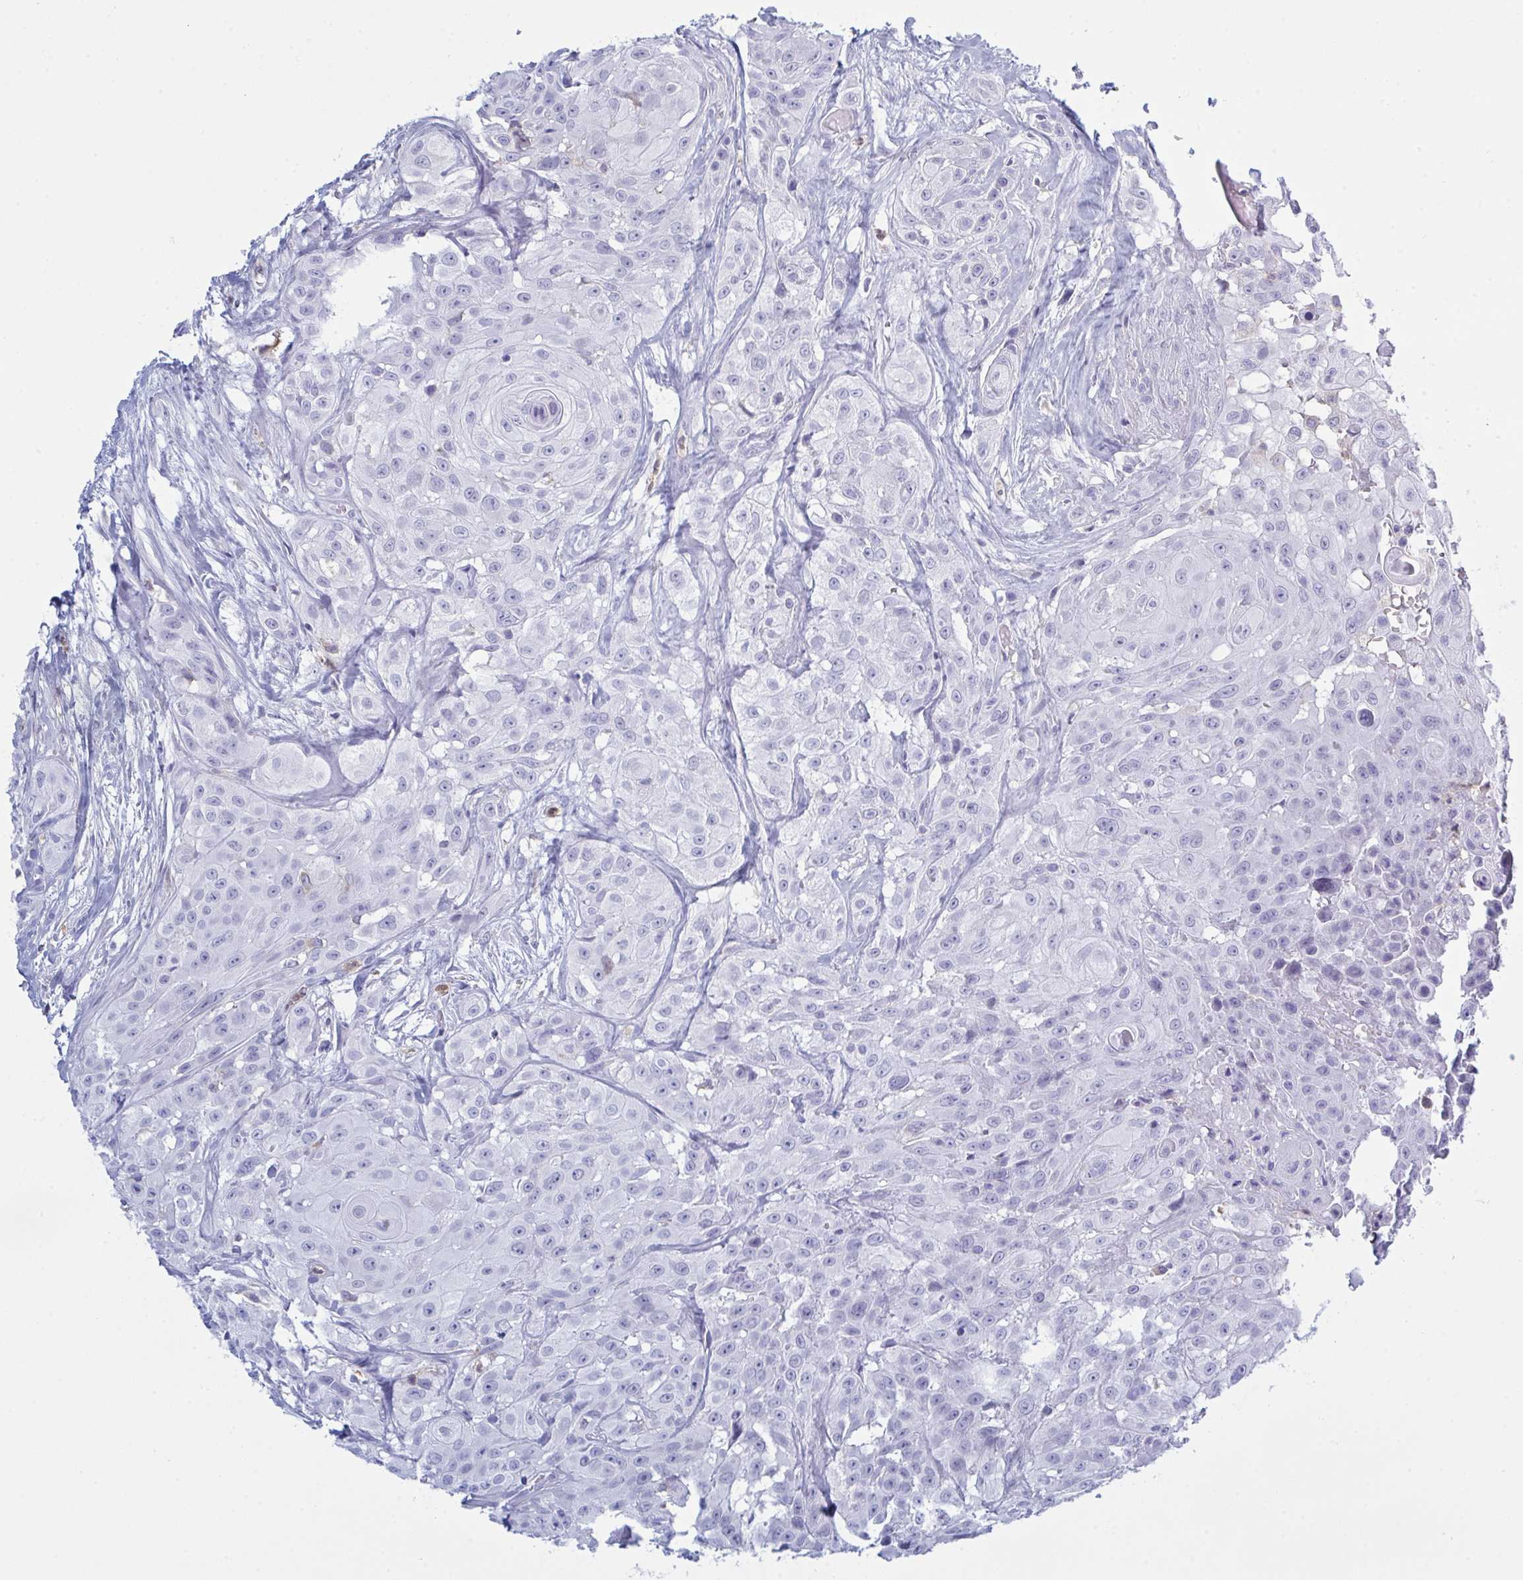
{"staining": {"intensity": "negative", "quantity": "none", "location": "none"}, "tissue": "head and neck cancer", "cell_type": "Tumor cells", "image_type": "cancer", "snomed": [{"axis": "morphology", "description": "Squamous cell carcinoma, NOS"}, {"axis": "topography", "description": "Head-Neck"}], "caption": "Immunohistochemistry (IHC) image of neoplastic tissue: head and neck squamous cell carcinoma stained with DAB (3,3'-diaminobenzidine) demonstrates no significant protein staining in tumor cells.", "gene": "MYO1F", "patient": {"sex": "male", "age": 83}}